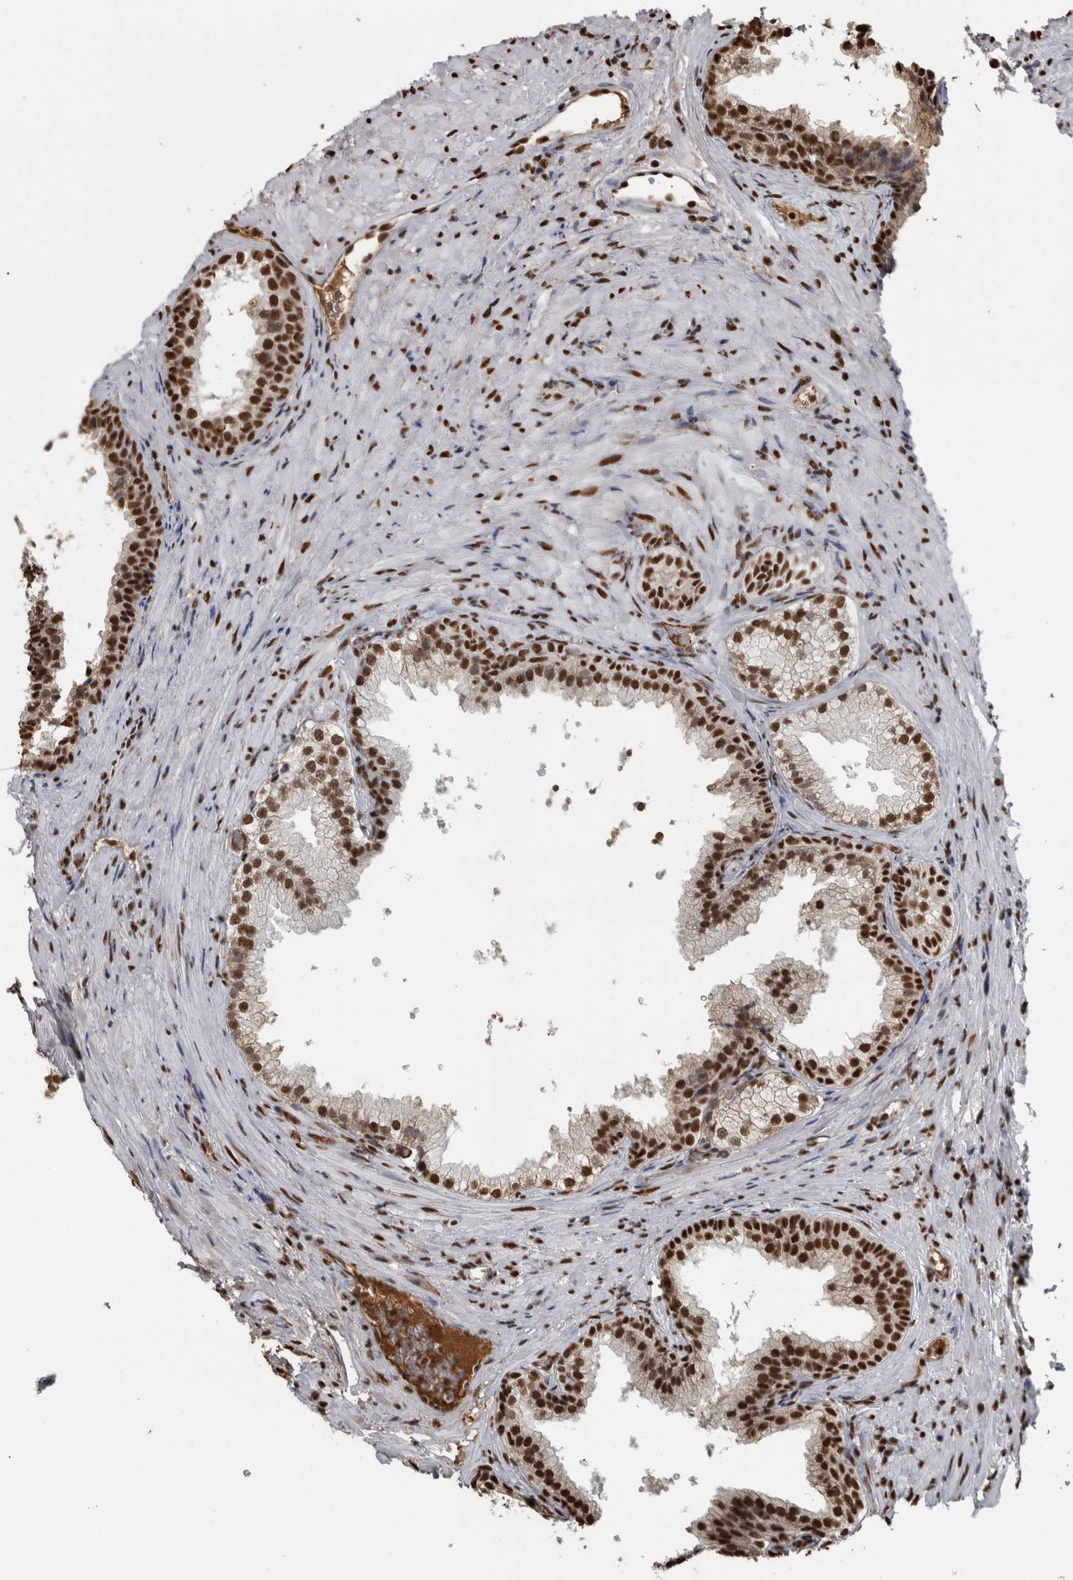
{"staining": {"intensity": "strong", "quantity": ">75%", "location": "nuclear"}, "tissue": "prostate", "cell_type": "Glandular cells", "image_type": "normal", "snomed": [{"axis": "morphology", "description": "Normal tissue, NOS"}, {"axis": "topography", "description": "Prostate"}], "caption": "Prostate stained for a protein exhibits strong nuclear positivity in glandular cells.", "gene": "TGS1", "patient": {"sex": "male", "age": 76}}